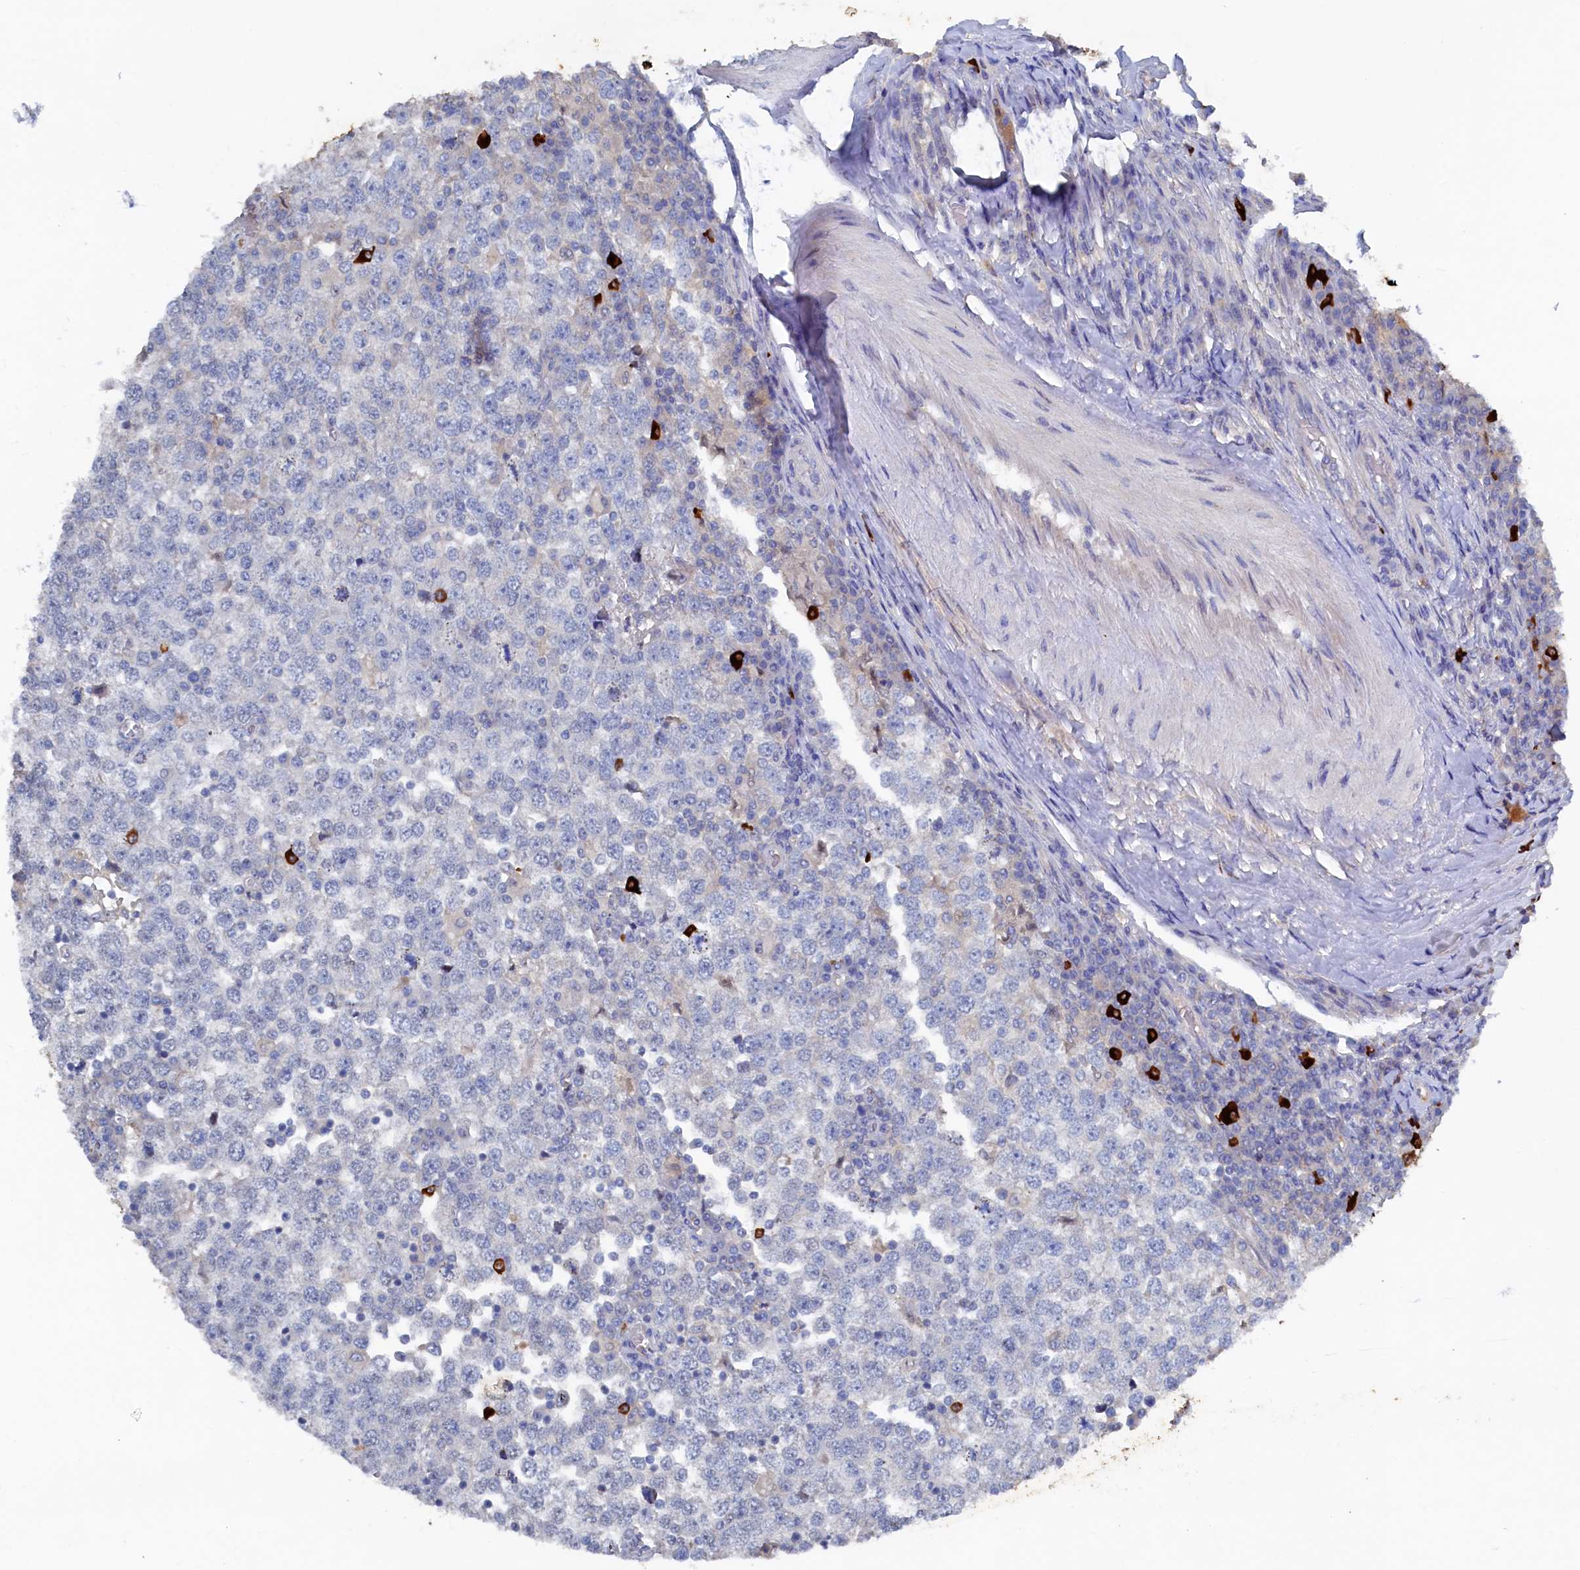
{"staining": {"intensity": "negative", "quantity": "none", "location": "none"}, "tissue": "testis cancer", "cell_type": "Tumor cells", "image_type": "cancer", "snomed": [{"axis": "morphology", "description": "Seminoma, NOS"}, {"axis": "topography", "description": "Testis"}], "caption": "Image shows no significant protein positivity in tumor cells of testis cancer.", "gene": "CBLIF", "patient": {"sex": "male", "age": 65}}